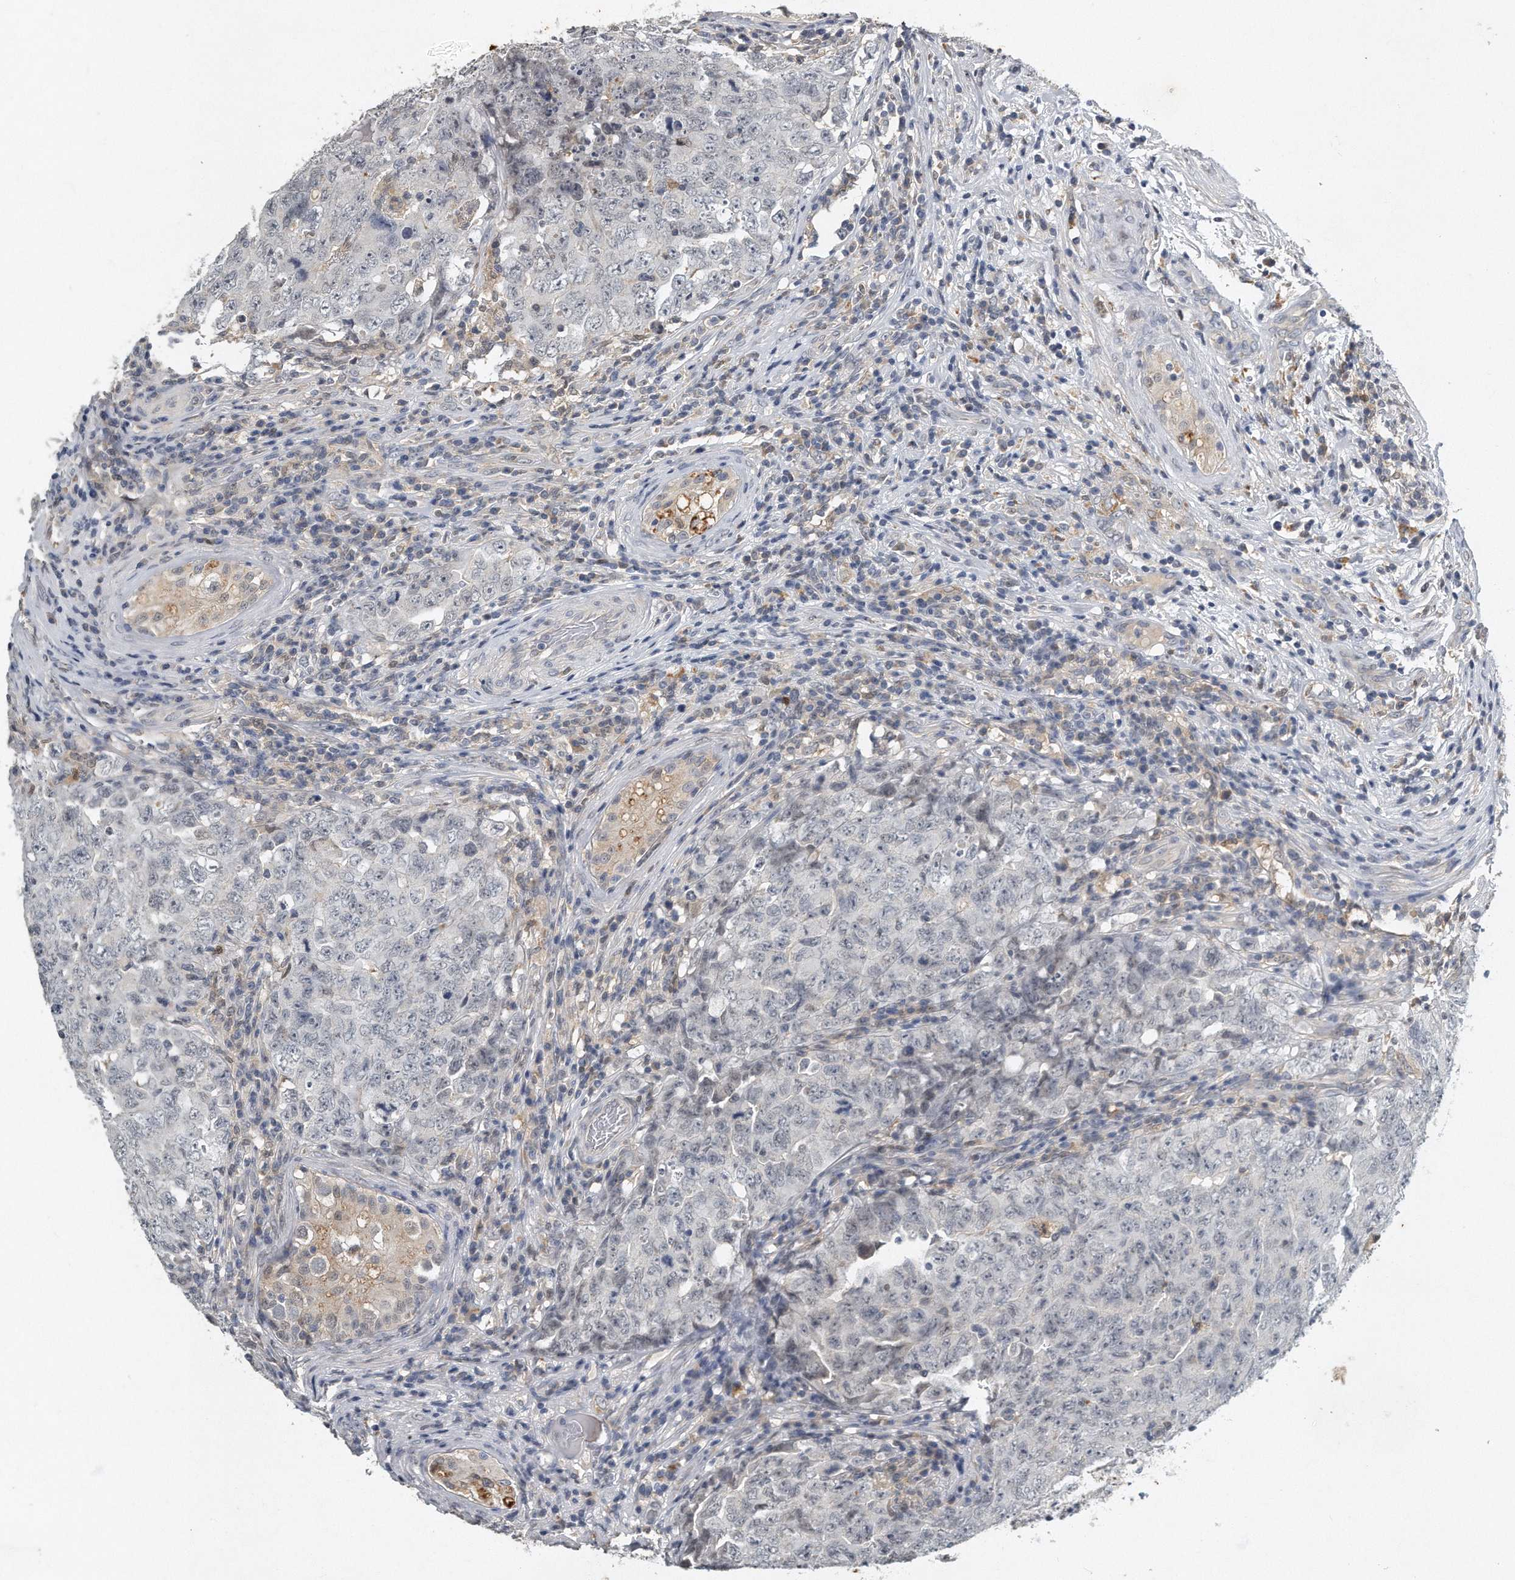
{"staining": {"intensity": "negative", "quantity": "none", "location": "none"}, "tissue": "testis cancer", "cell_type": "Tumor cells", "image_type": "cancer", "snomed": [{"axis": "morphology", "description": "Carcinoma, Embryonal, NOS"}, {"axis": "topography", "description": "Testis"}], "caption": "A high-resolution micrograph shows immunohistochemistry staining of testis embryonal carcinoma, which exhibits no significant positivity in tumor cells.", "gene": "CAMK1", "patient": {"sex": "male", "age": 26}}